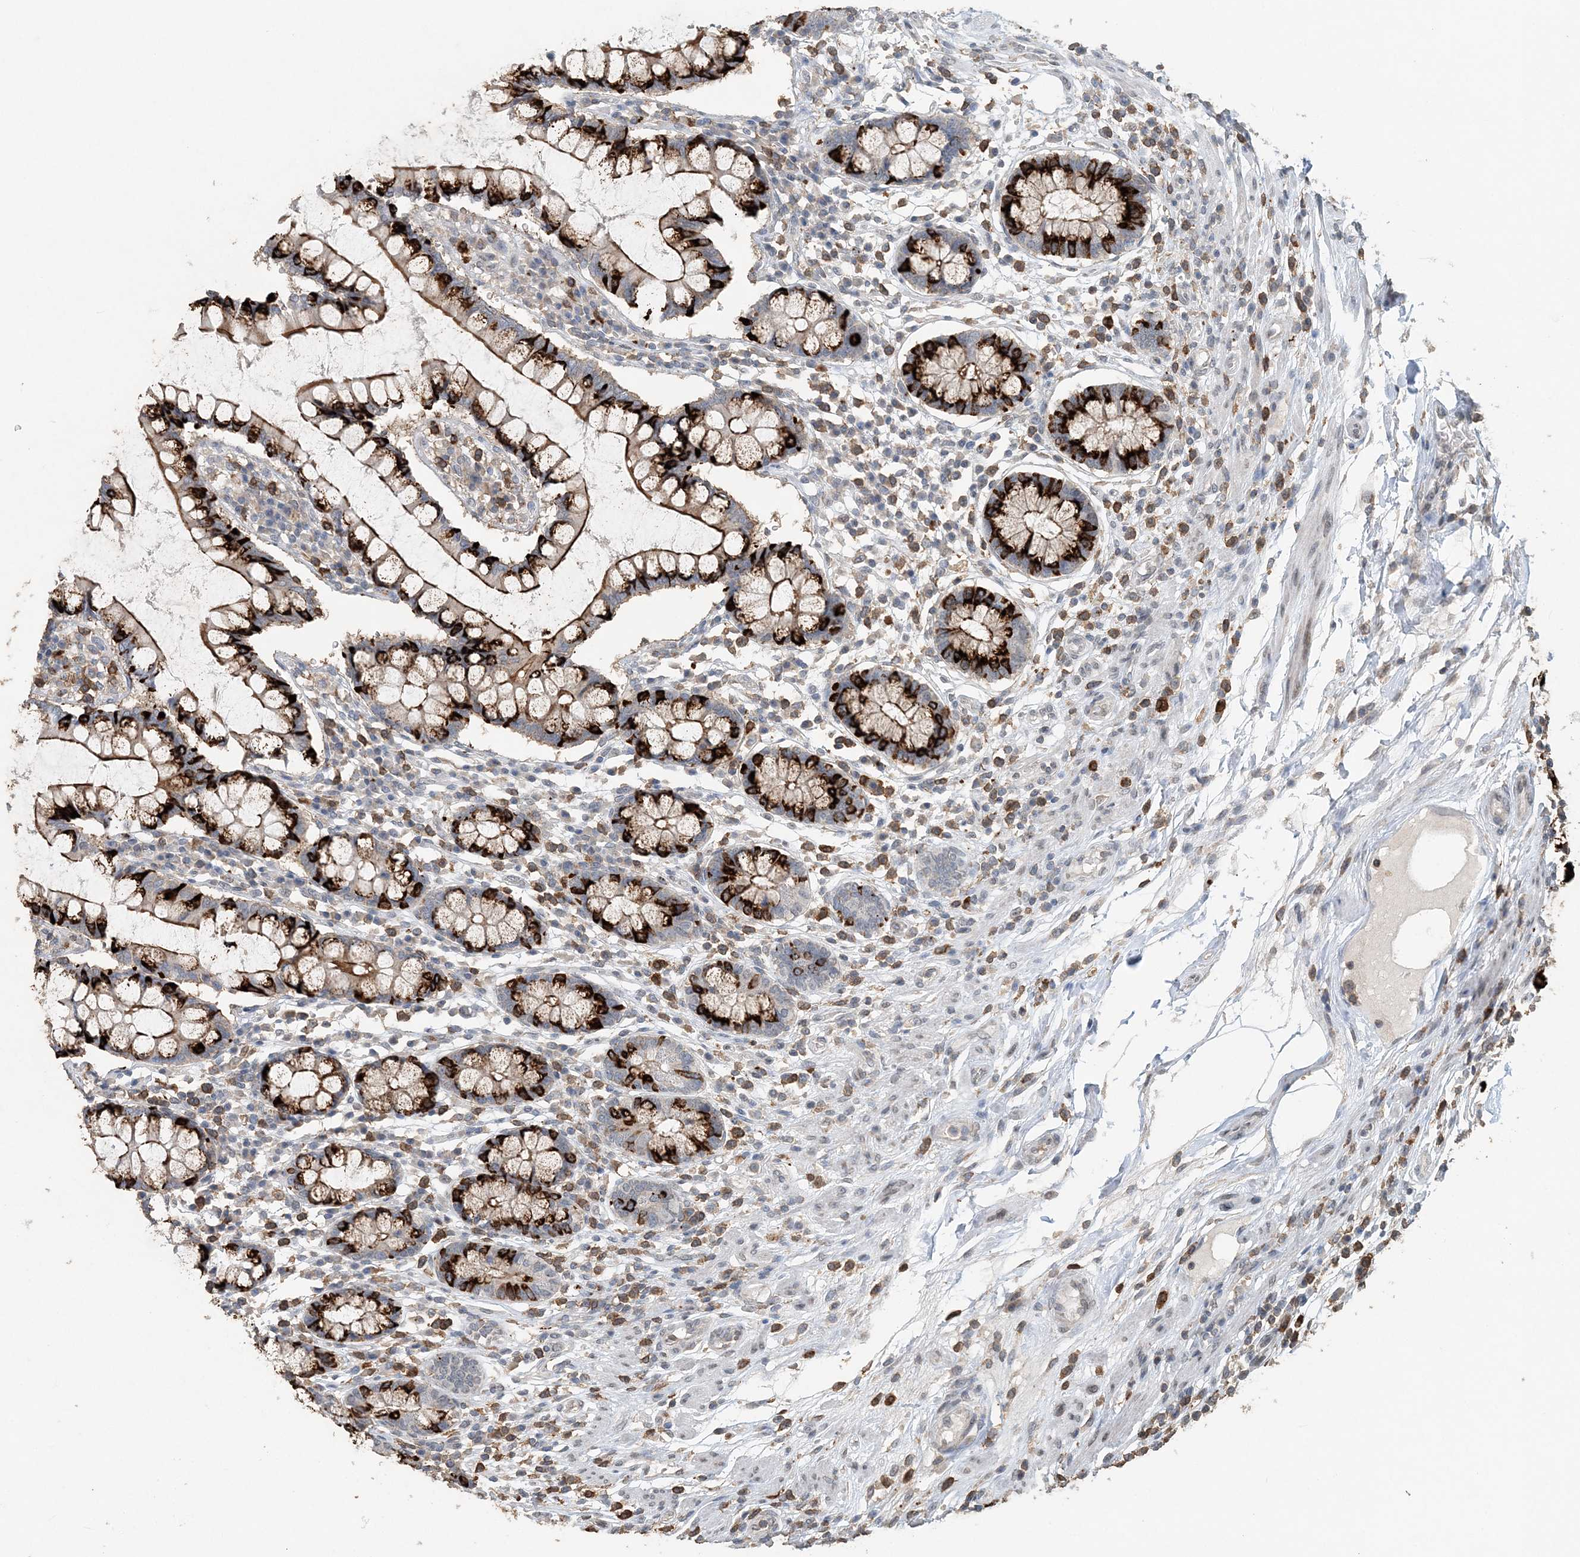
{"staining": {"intensity": "negative", "quantity": "none", "location": "none"}, "tissue": "colon", "cell_type": "Endothelial cells", "image_type": "normal", "snomed": [{"axis": "morphology", "description": "Normal tissue, NOS"}, {"axis": "topography", "description": "Colon"}], "caption": "IHC of normal human colon displays no positivity in endothelial cells. (Stains: DAB (3,3'-diaminobenzidine) immunohistochemistry with hematoxylin counter stain, Microscopy: brightfield microscopy at high magnification).", "gene": "FAM110A", "patient": {"sex": "female", "age": 79}}